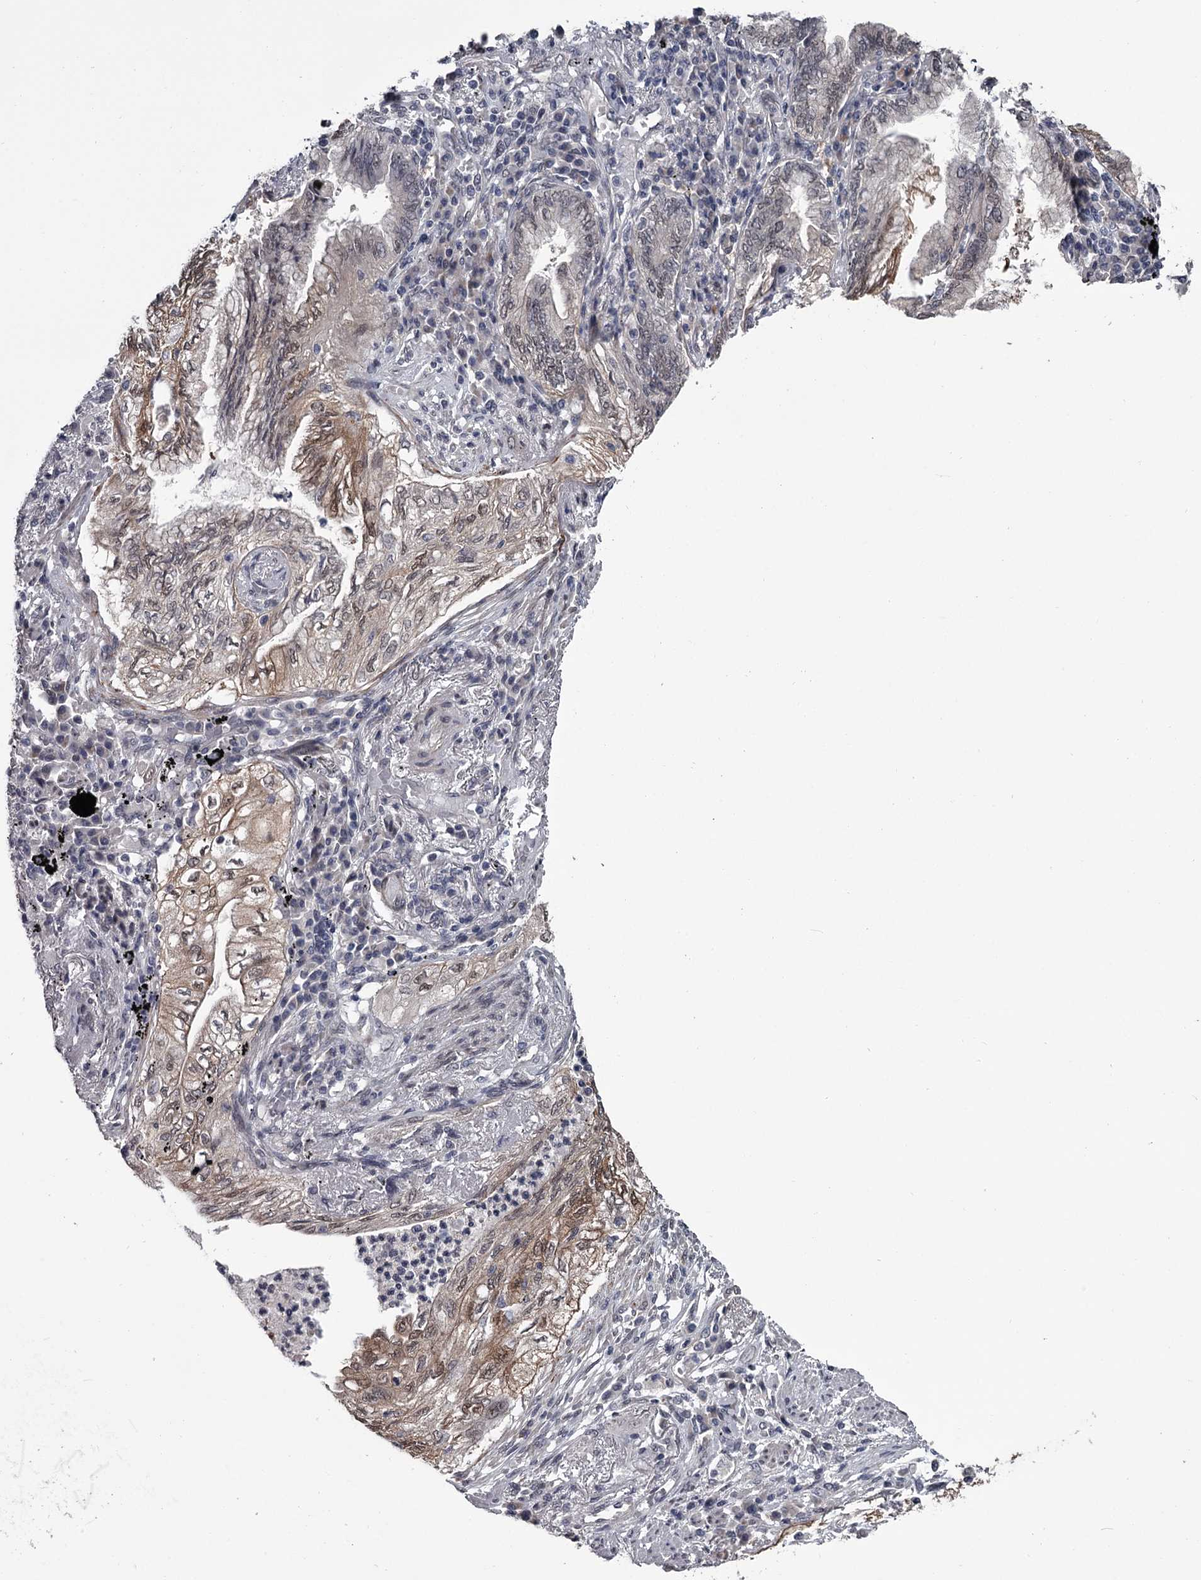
{"staining": {"intensity": "weak", "quantity": ">75%", "location": "cytoplasmic/membranous,nuclear"}, "tissue": "lung cancer", "cell_type": "Tumor cells", "image_type": "cancer", "snomed": [{"axis": "morphology", "description": "Adenocarcinoma, NOS"}, {"axis": "topography", "description": "Lung"}], "caption": "High-magnification brightfield microscopy of adenocarcinoma (lung) stained with DAB (3,3'-diaminobenzidine) (brown) and counterstained with hematoxylin (blue). tumor cells exhibit weak cytoplasmic/membranous and nuclear expression is identified in about>75% of cells. (DAB (3,3'-diaminobenzidine) = brown stain, brightfield microscopy at high magnification).", "gene": "PRPF40B", "patient": {"sex": "female", "age": 70}}